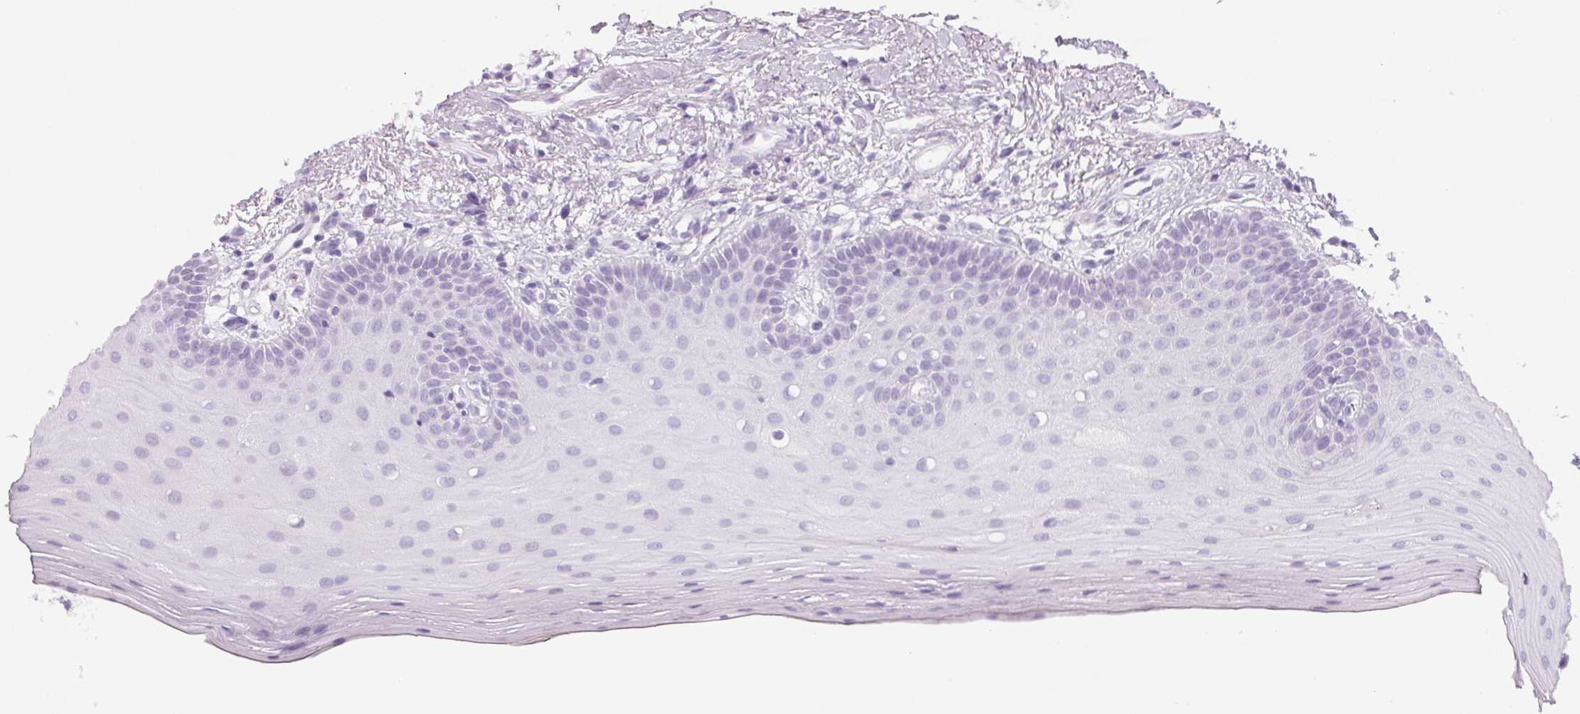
{"staining": {"intensity": "negative", "quantity": "none", "location": "none"}, "tissue": "oral mucosa", "cell_type": "Squamous epithelial cells", "image_type": "normal", "snomed": [{"axis": "morphology", "description": "Normal tissue, NOS"}, {"axis": "morphology", "description": "Normal morphology"}, {"axis": "topography", "description": "Oral tissue"}], "caption": "Human oral mucosa stained for a protein using IHC demonstrates no positivity in squamous epithelial cells.", "gene": "LTF", "patient": {"sex": "female", "age": 76}}